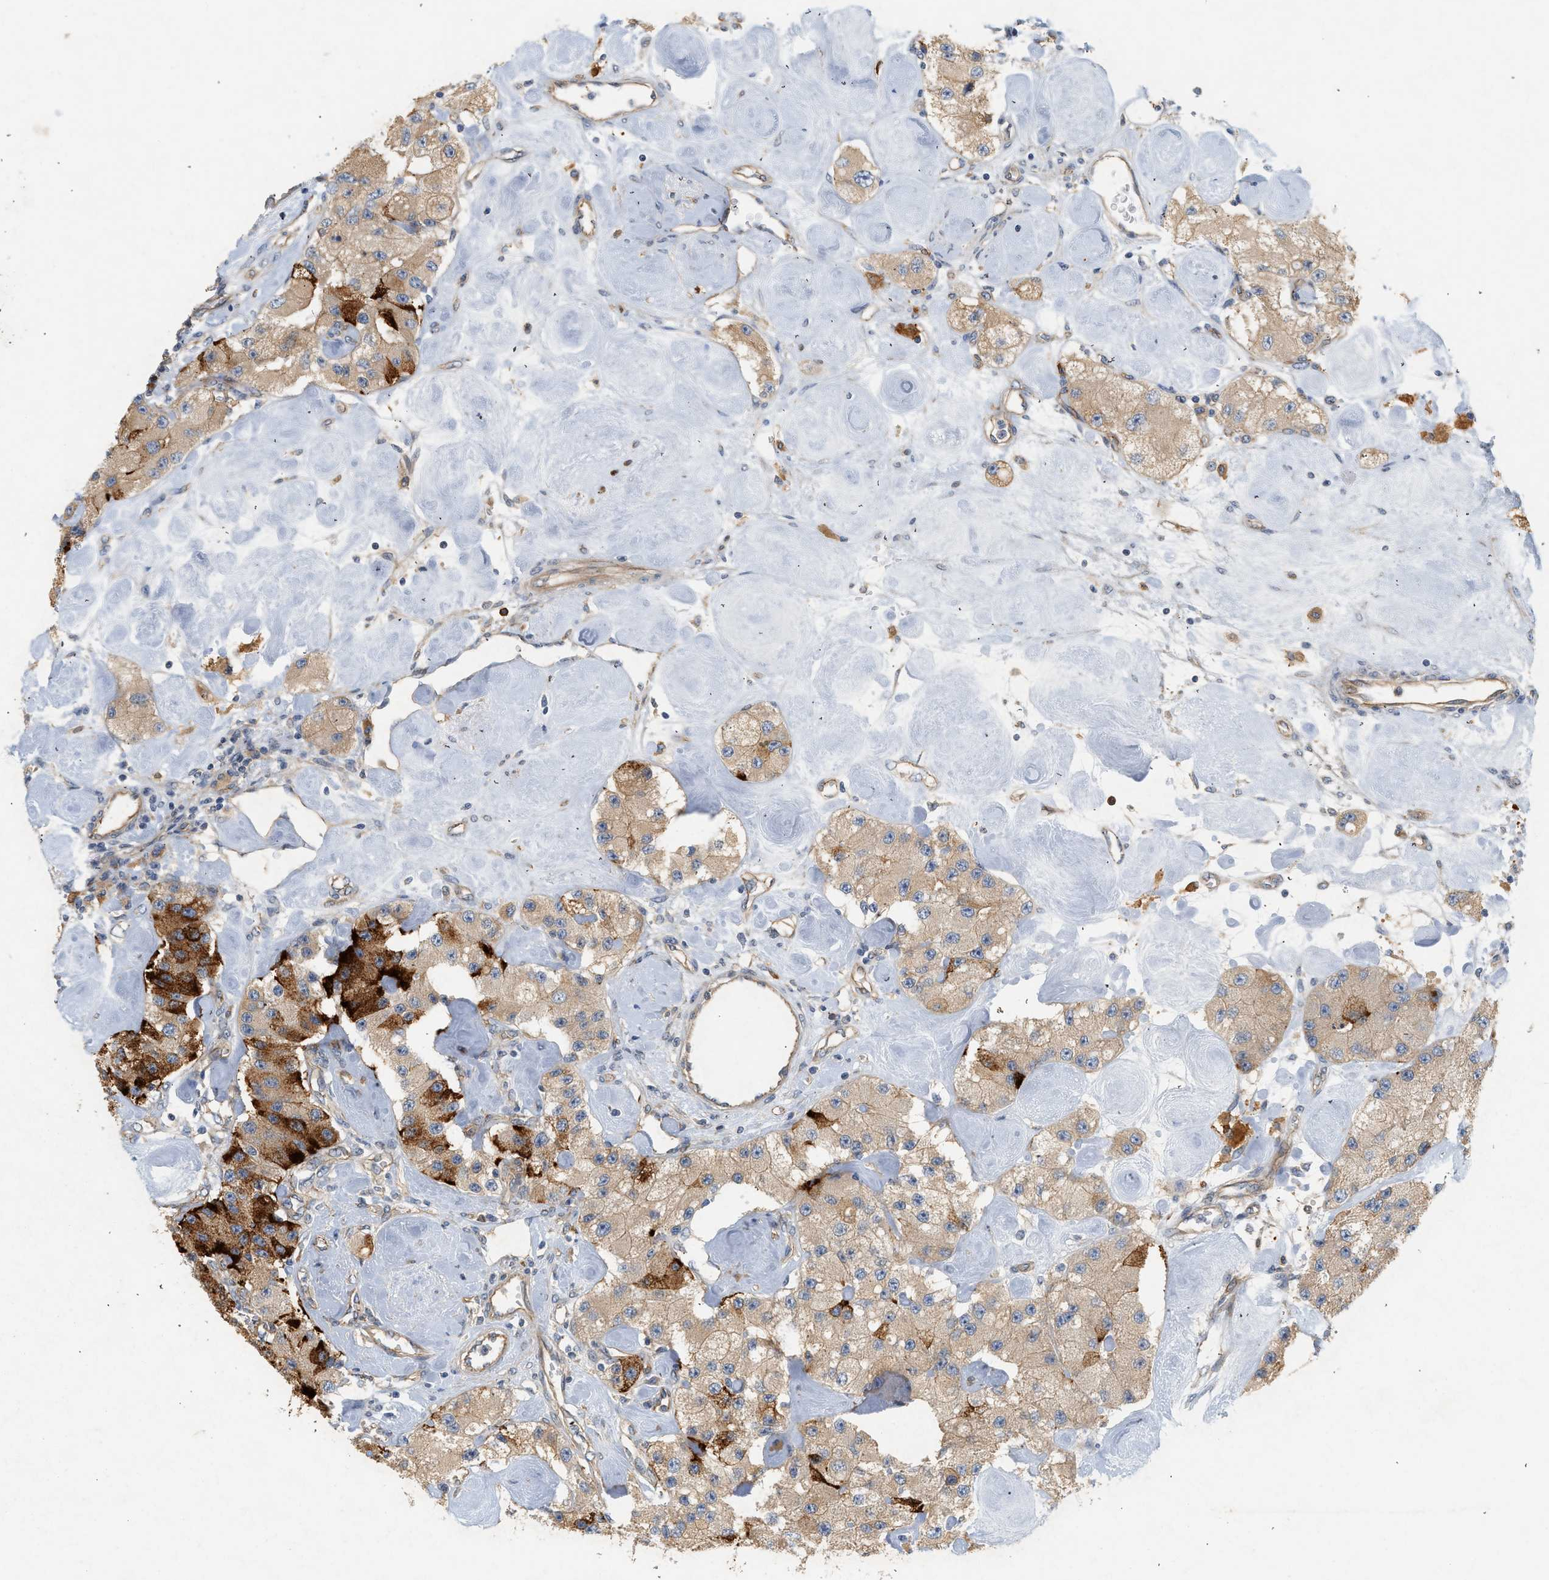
{"staining": {"intensity": "moderate", "quantity": ">75%", "location": "cytoplasmic/membranous"}, "tissue": "carcinoid", "cell_type": "Tumor cells", "image_type": "cancer", "snomed": [{"axis": "morphology", "description": "Carcinoid, malignant, NOS"}, {"axis": "topography", "description": "Pancreas"}], "caption": "Brown immunohistochemical staining in human carcinoid (malignant) demonstrates moderate cytoplasmic/membranous staining in approximately >75% of tumor cells.", "gene": "CTXN1", "patient": {"sex": "male", "age": 41}}